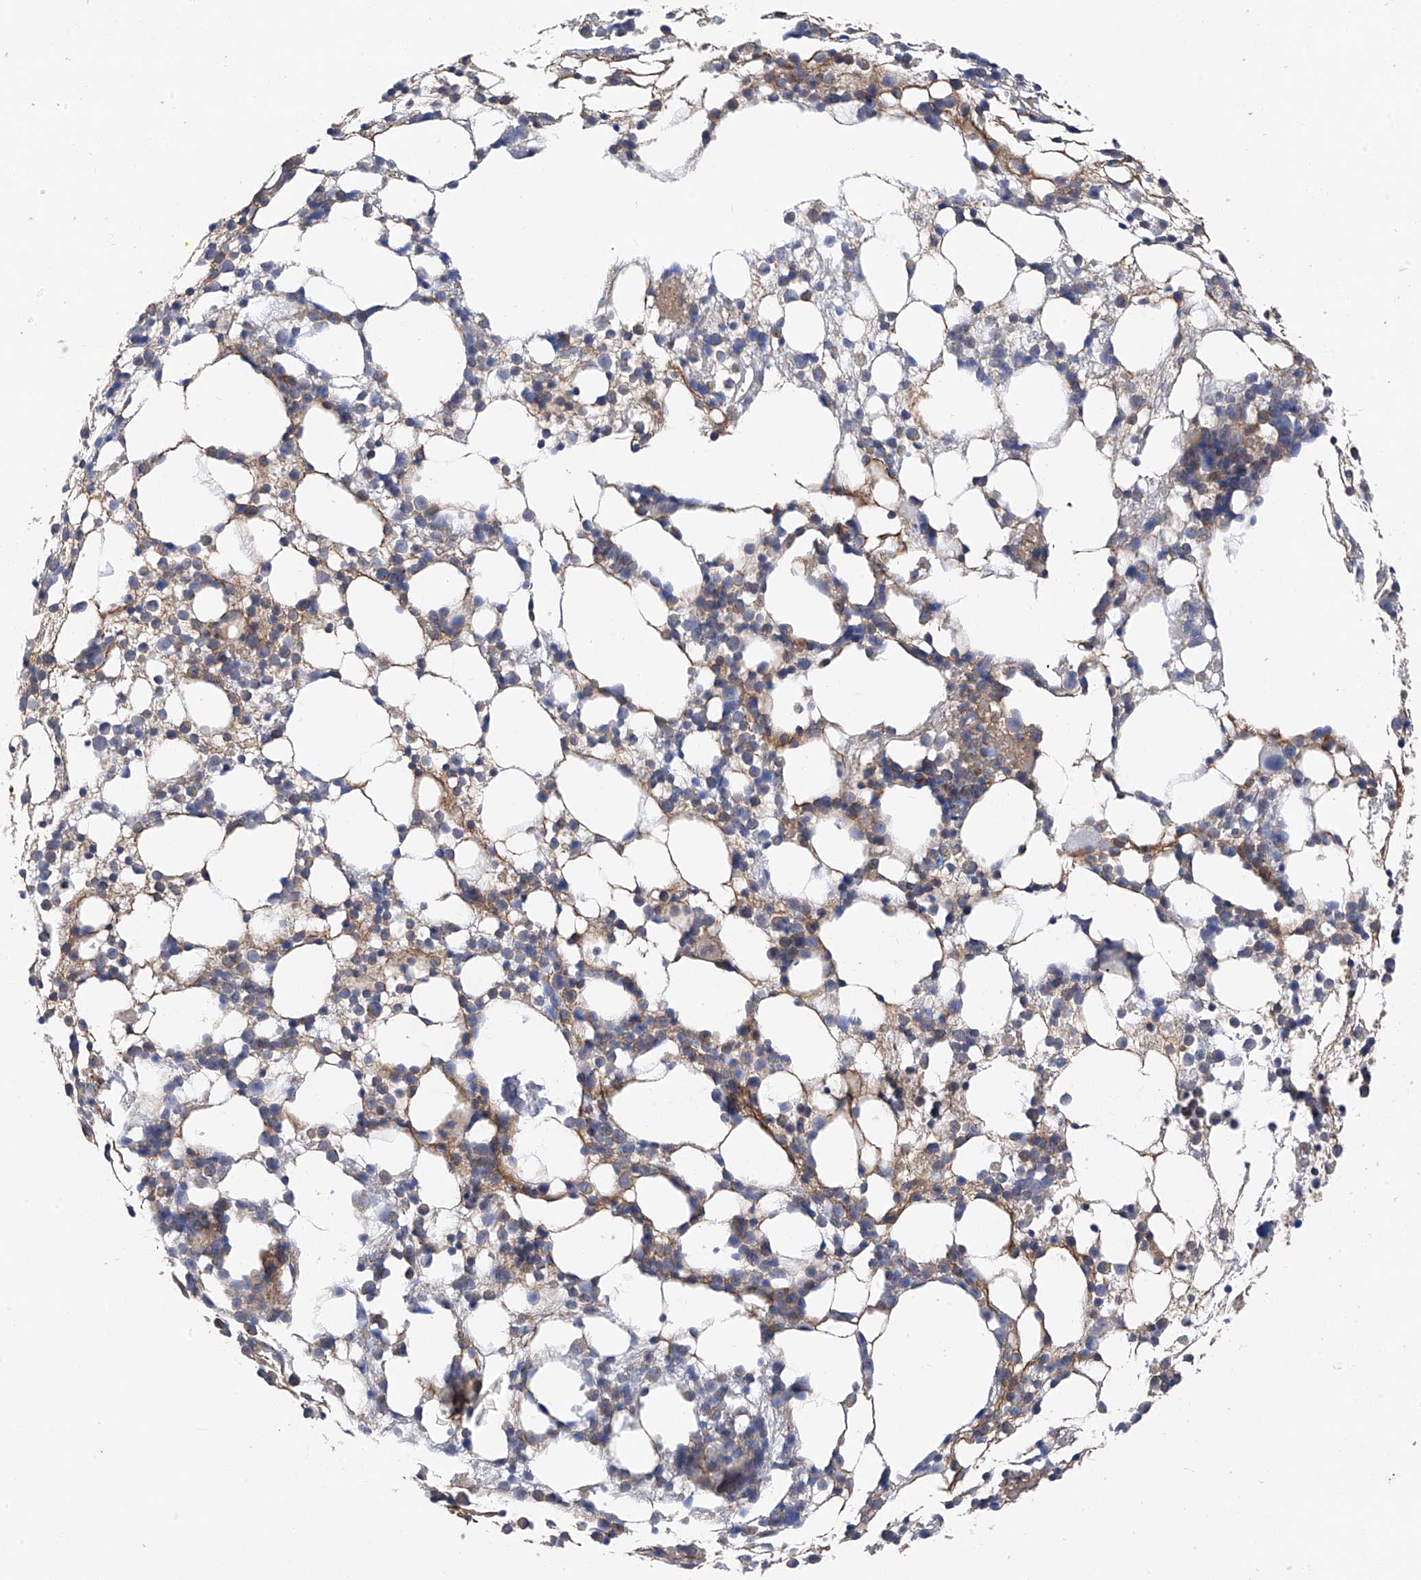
{"staining": {"intensity": "negative", "quantity": "none", "location": "none"}, "tissue": "bone marrow", "cell_type": "Hematopoietic cells", "image_type": "normal", "snomed": [{"axis": "morphology", "description": "Normal tissue, NOS"}, {"axis": "topography", "description": "Bone marrow"}], "caption": "A micrograph of human bone marrow is negative for staining in hematopoietic cells. Nuclei are stained in blue.", "gene": "CHPF", "patient": {"sex": "female", "age": 57}}